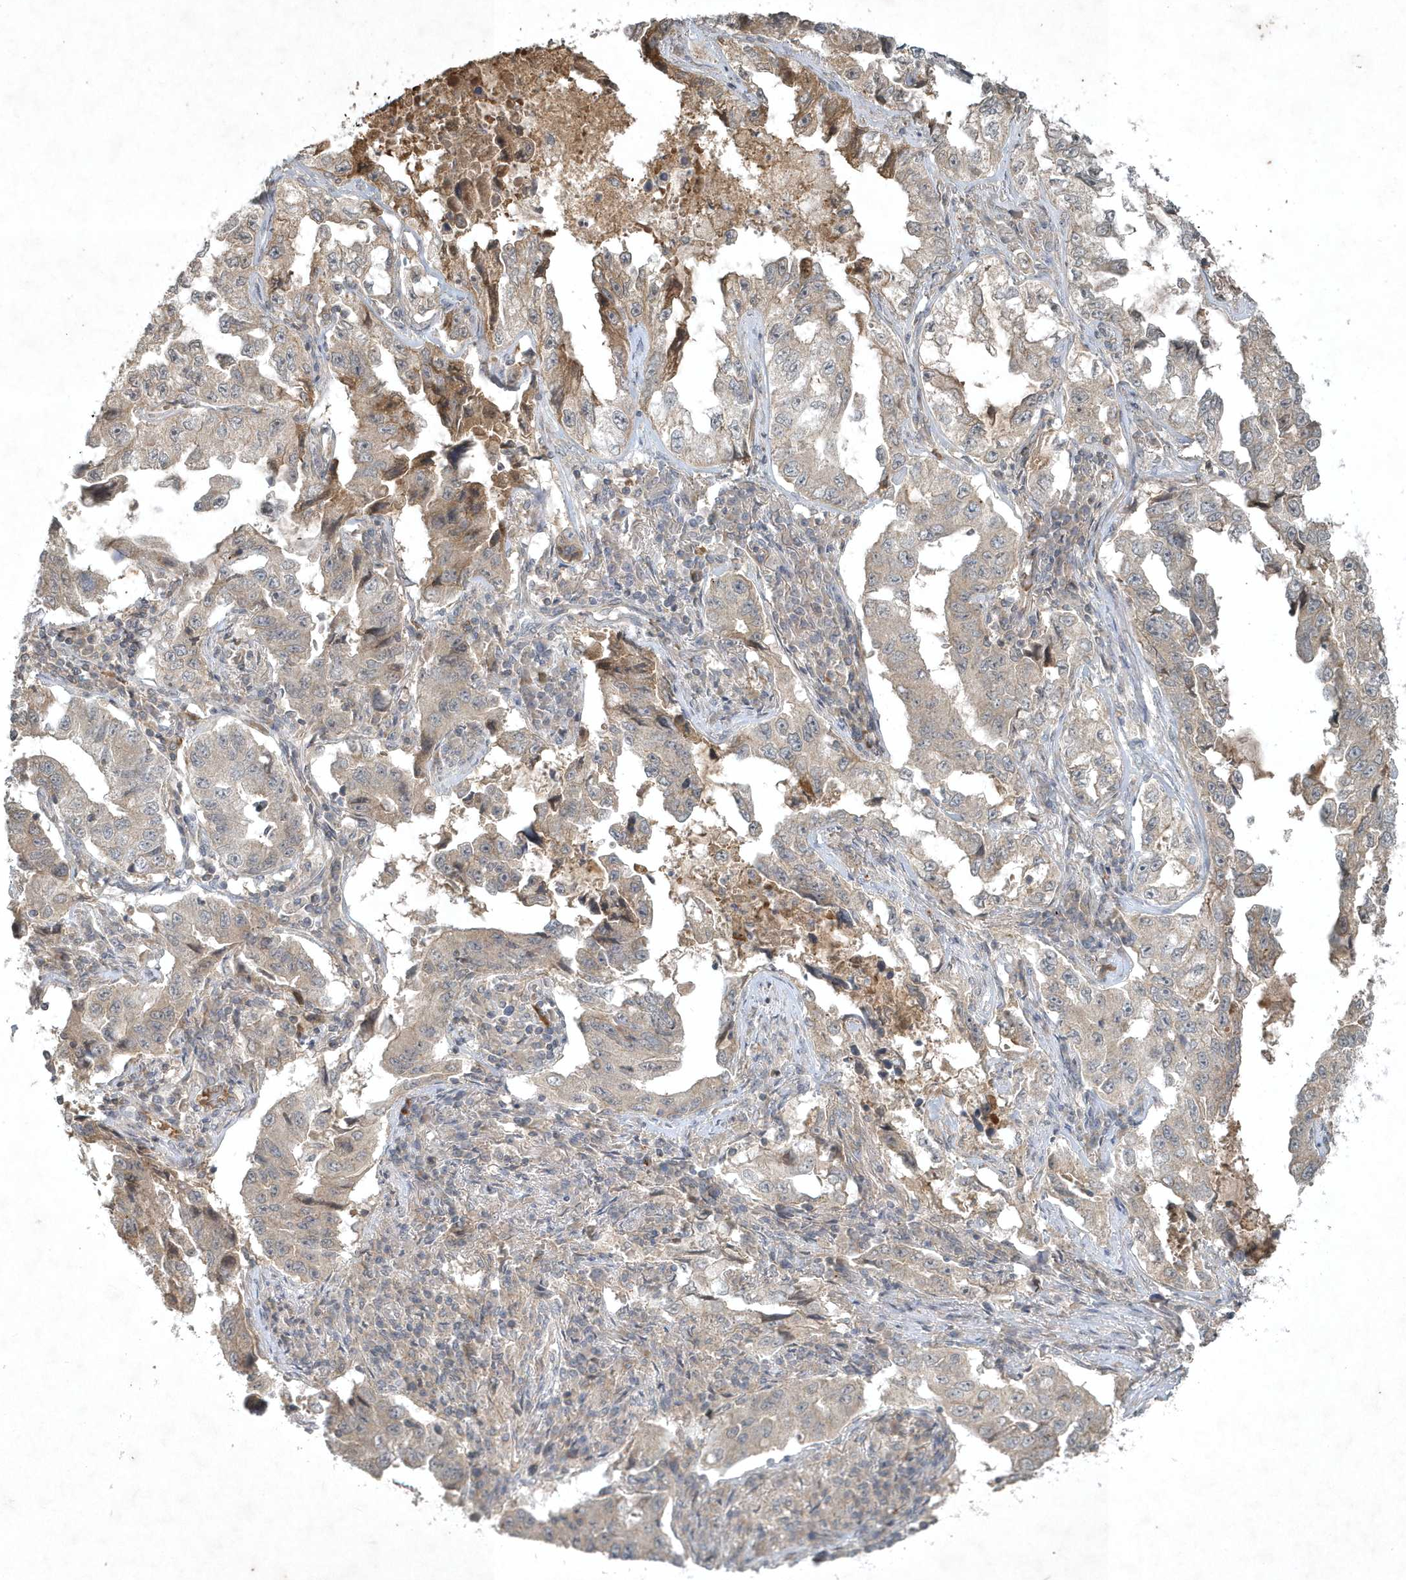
{"staining": {"intensity": "negative", "quantity": "none", "location": "none"}, "tissue": "lung cancer", "cell_type": "Tumor cells", "image_type": "cancer", "snomed": [{"axis": "morphology", "description": "Adenocarcinoma, NOS"}, {"axis": "topography", "description": "Lung"}], "caption": "Histopathology image shows no protein expression in tumor cells of lung adenocarcinoma tissue. (Brightfield microscopy of DAB immunohistochemistry at high magnification).", "gene": "TNFAIP6", "patient": {"sex": "female", "age": 51}}